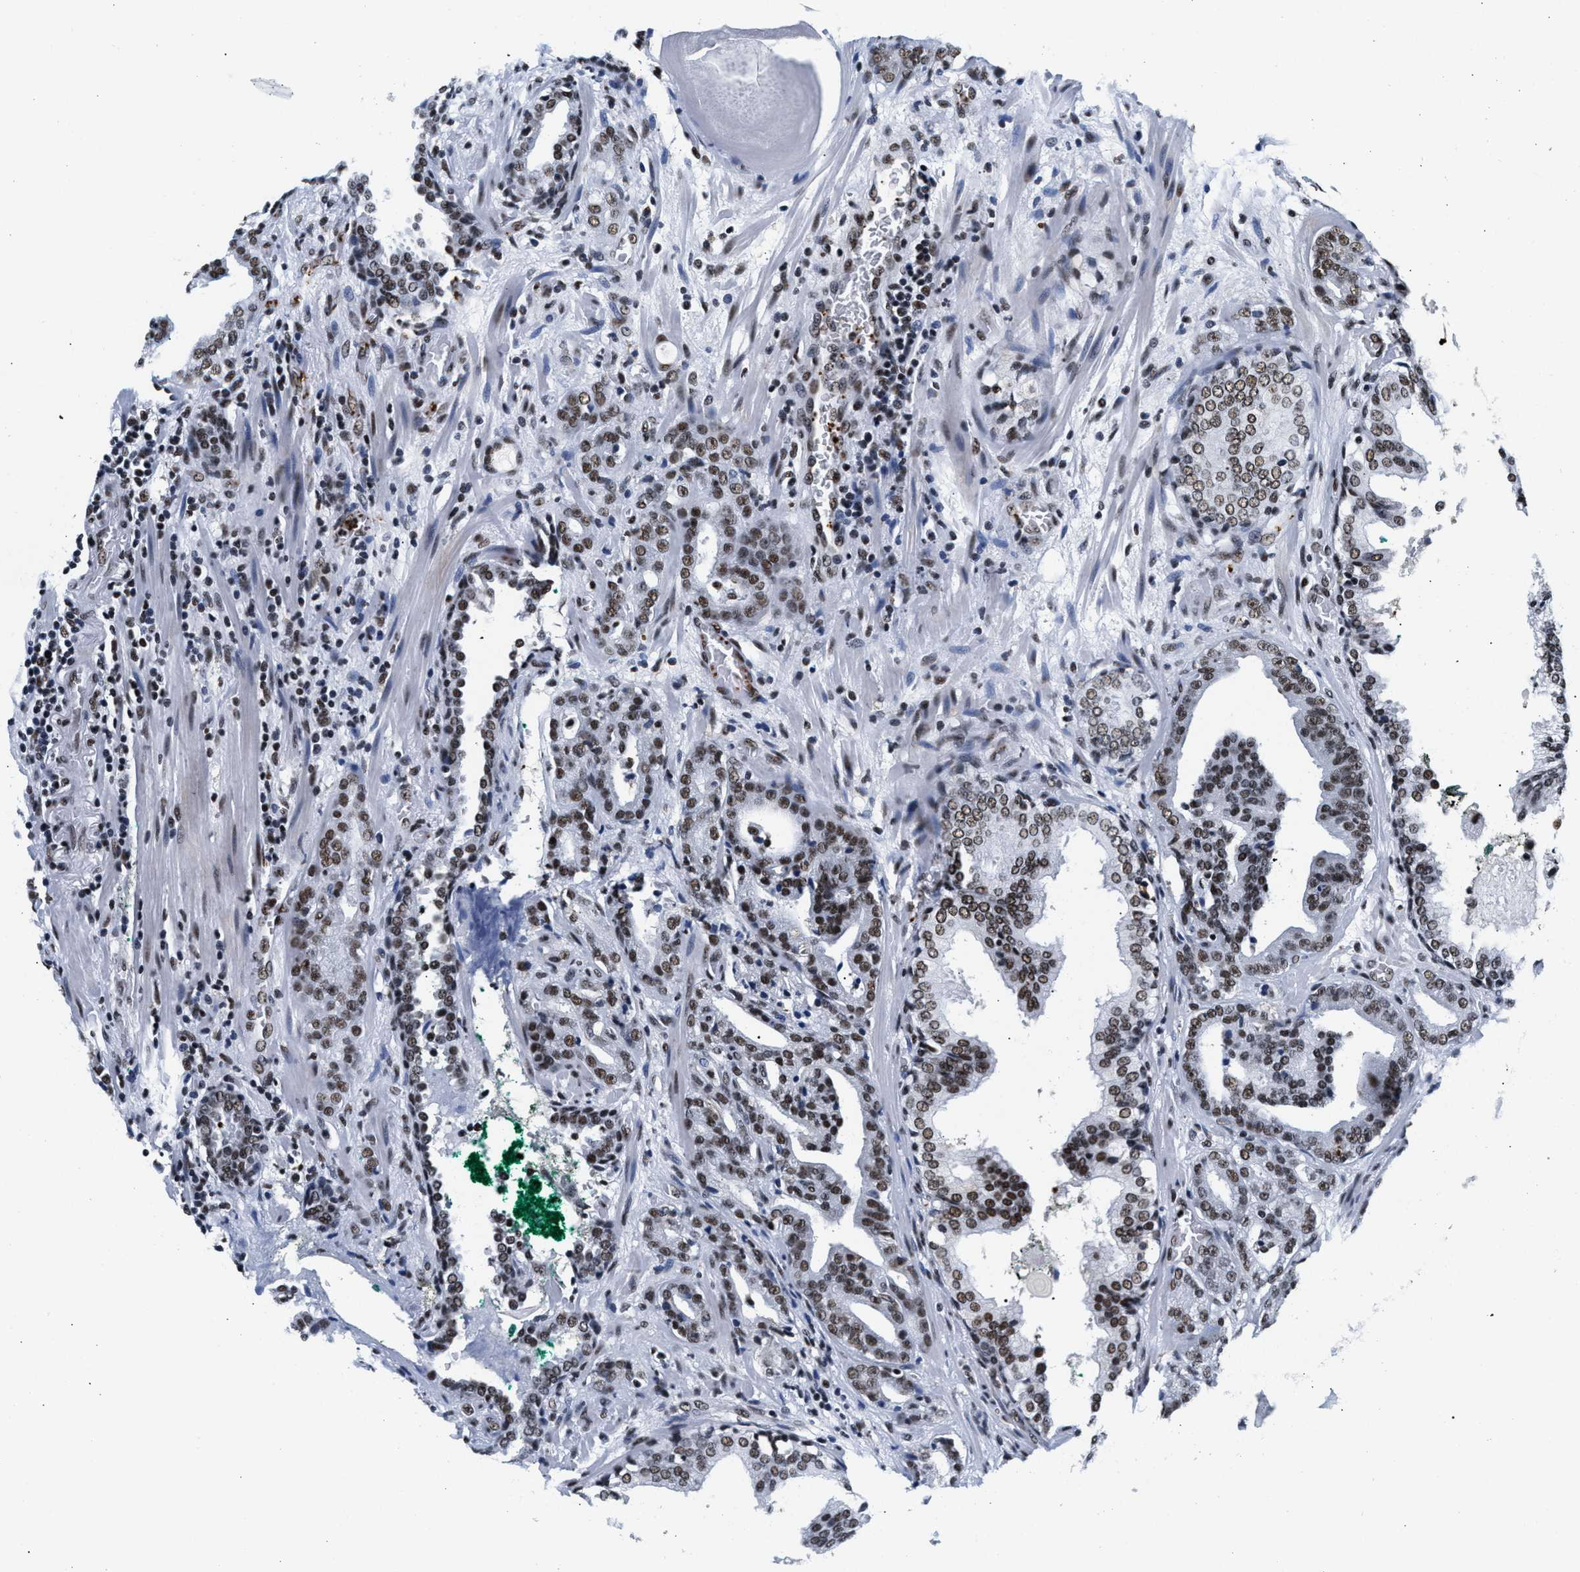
{"staining": {"intensity": "moderate", "quantity": ">75%", "location": "nuclear"}, "tissue": "prostate cancer", "cell_type": "Tumor cells", "image_type": "cancer", "snomed": [{"axis": "morphology", "description": "Adenocarcinoma, Low grade"}, {"axis": "topography", "description": "Prostate"}], "caption": "This photomicrograph reveals immunohistochemistry (IHC) staining of human prostate cancer, with medium moderate nuclear positivity in about >75% of tumor cells.", "gene": "RAD21", "patient": {"sex": "male", "age": 63}}